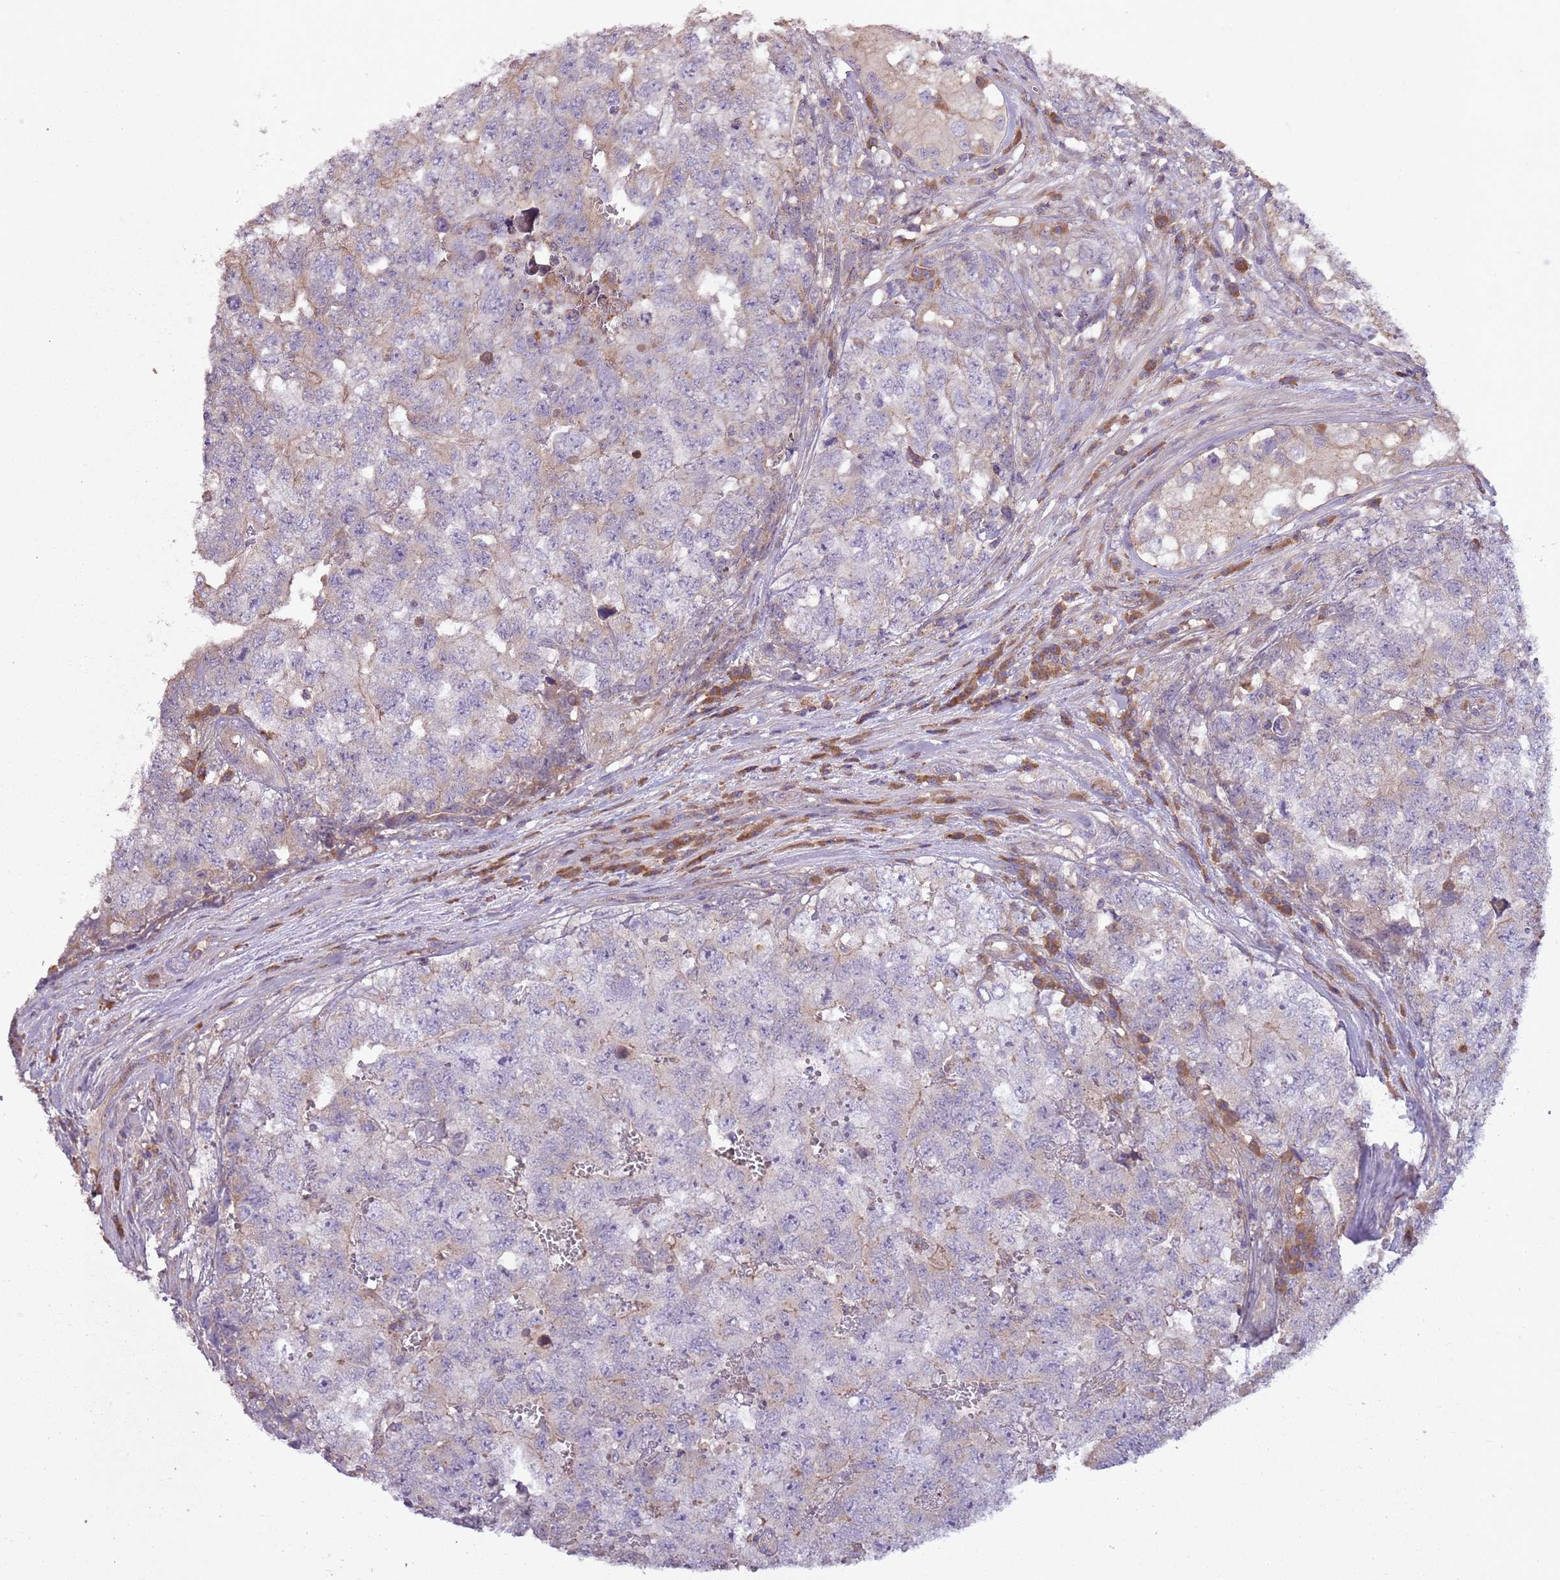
{"staining": {"intensity": "weak", "quantity": "<25%", "location": "cytoplasmic/membranous"}, "tissue": "testis cancer", "cell_type": "Tumor cells", "image_type": "cancer", "snomed": [{"axis": "morphology", "description": "Carcinoma, Embryonal, NOS"}, {"axis": "topography", "description": "Testis"}], "caption": "Tumor cells are negative for brown protein staining in testis cancer.", "gene": "ANKRD24", "patient": {"sex": "male", "age": 31}}